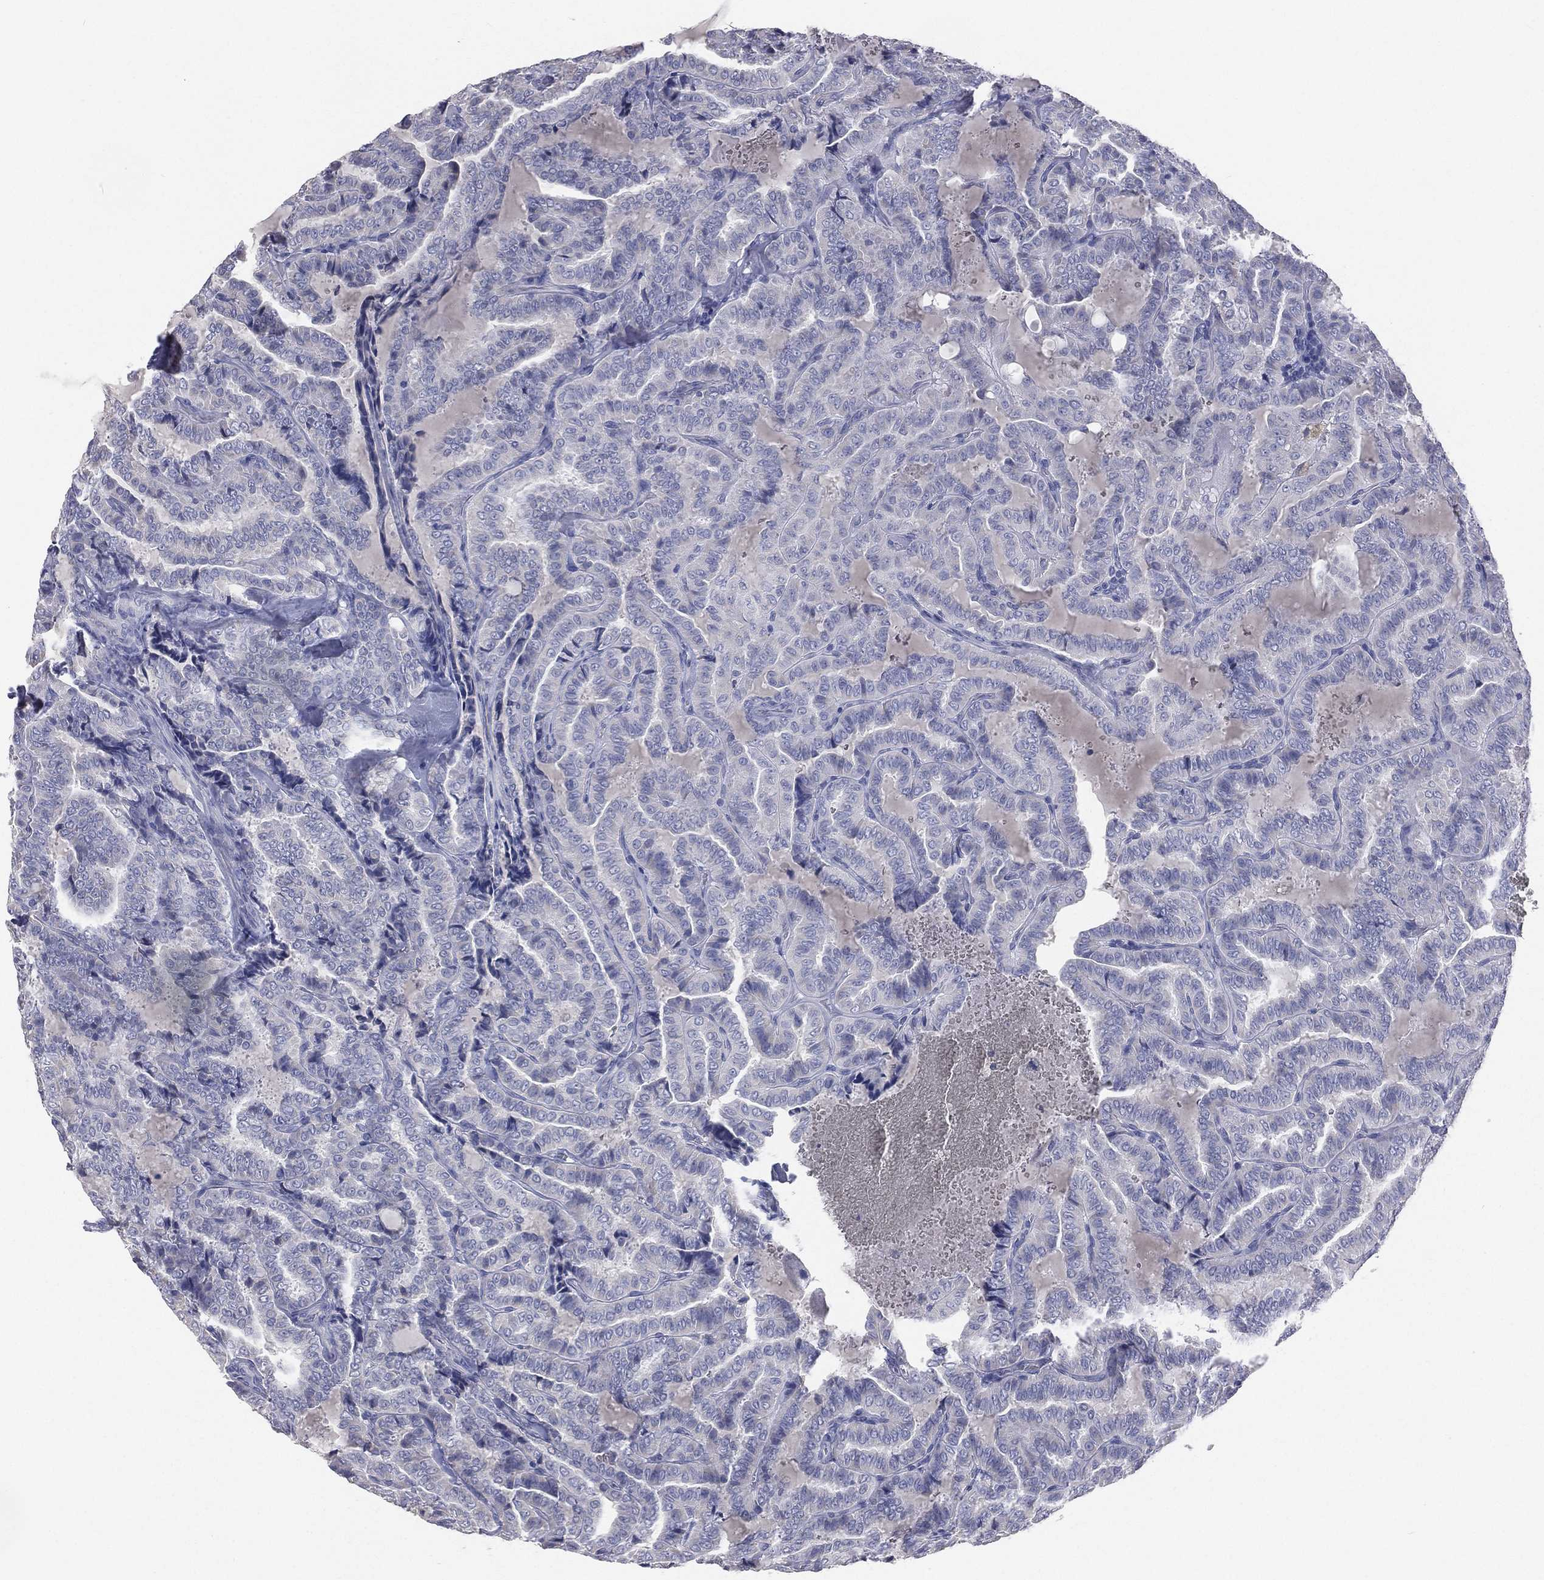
{"staining": {"intensity": "negative", "quantity": "none", "location": "none"}, "tissue": "thyroid cancer", "cell_type": "Tumor cells", "image_type": "cancer", "snomed": [{"axis": "morphology", "description": "Papillary adenocarcinoma, NOS"}, {"axis": "topography", "description": "Thyroid gland"}], "caption": "Immunohistochemistry photomicrograph of neoplastic tissue: human thyroid cancer (papillary adenocarcinoma) stained with DAB (3,3'-diaminobenzidine) shows no significant protein positivity in tumor cells.", "gene": "STK31", "patient": {"sex": "female", "age": 39}}